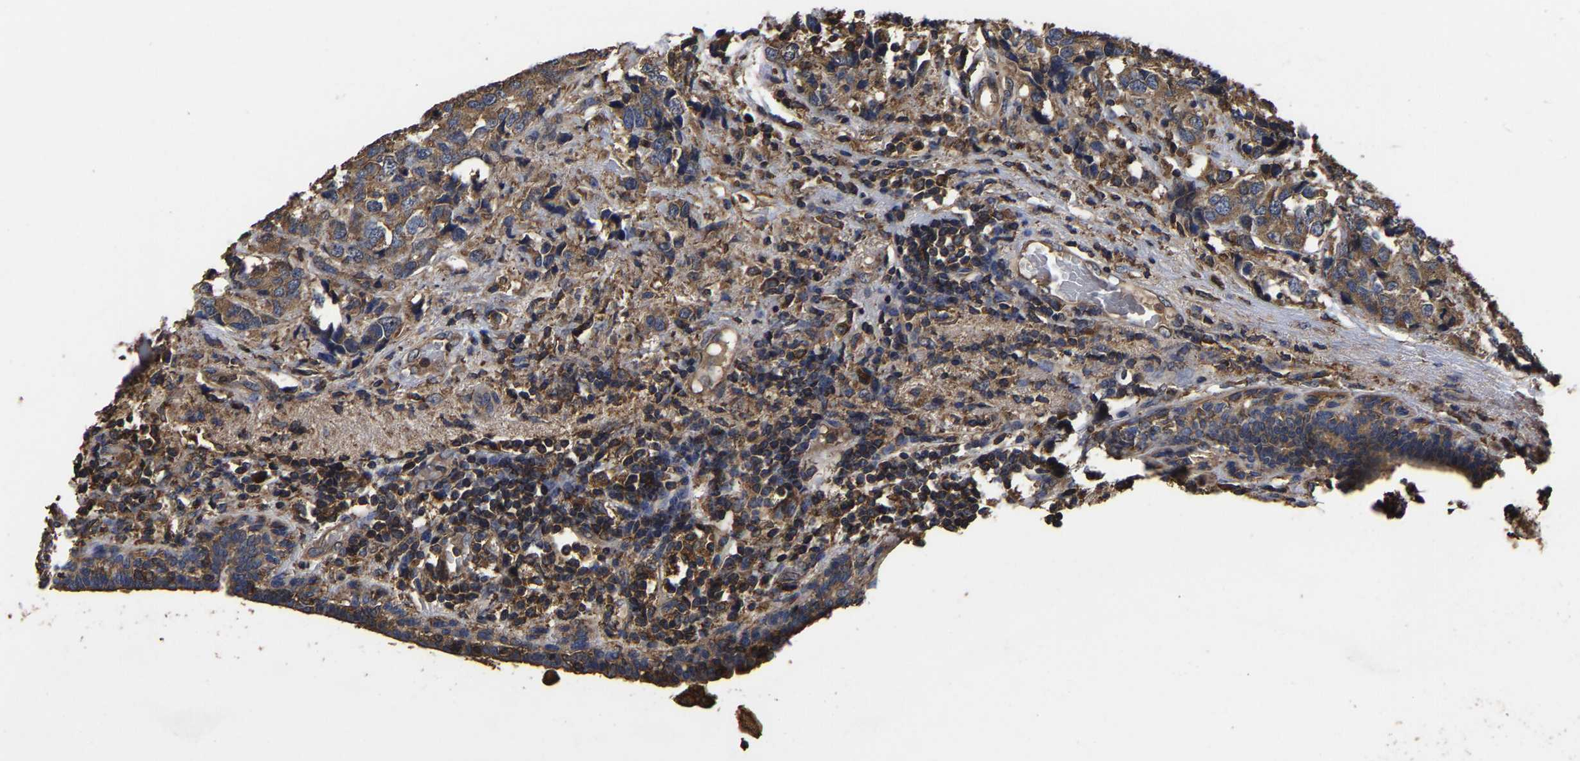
{"staining": {"intensity": "moderate", "quantity": ">75%", "location": "cytoplasmic/membranous"}, "tissue": "breast cancer", "cell_type": "Tumor cells", "image_type": "cancer", "snomed": [{"axis": "morphology", "description": "Lobular carcinoma"}, {"axis": "topography", "description": "Breast"}], "caption": "Moderate cytoplasmic/membranous positivity is identified in about >75% of tumor cells in breast cancer.", "gene": "ITCH", "patient": {"sex": "female", "age": 59}}